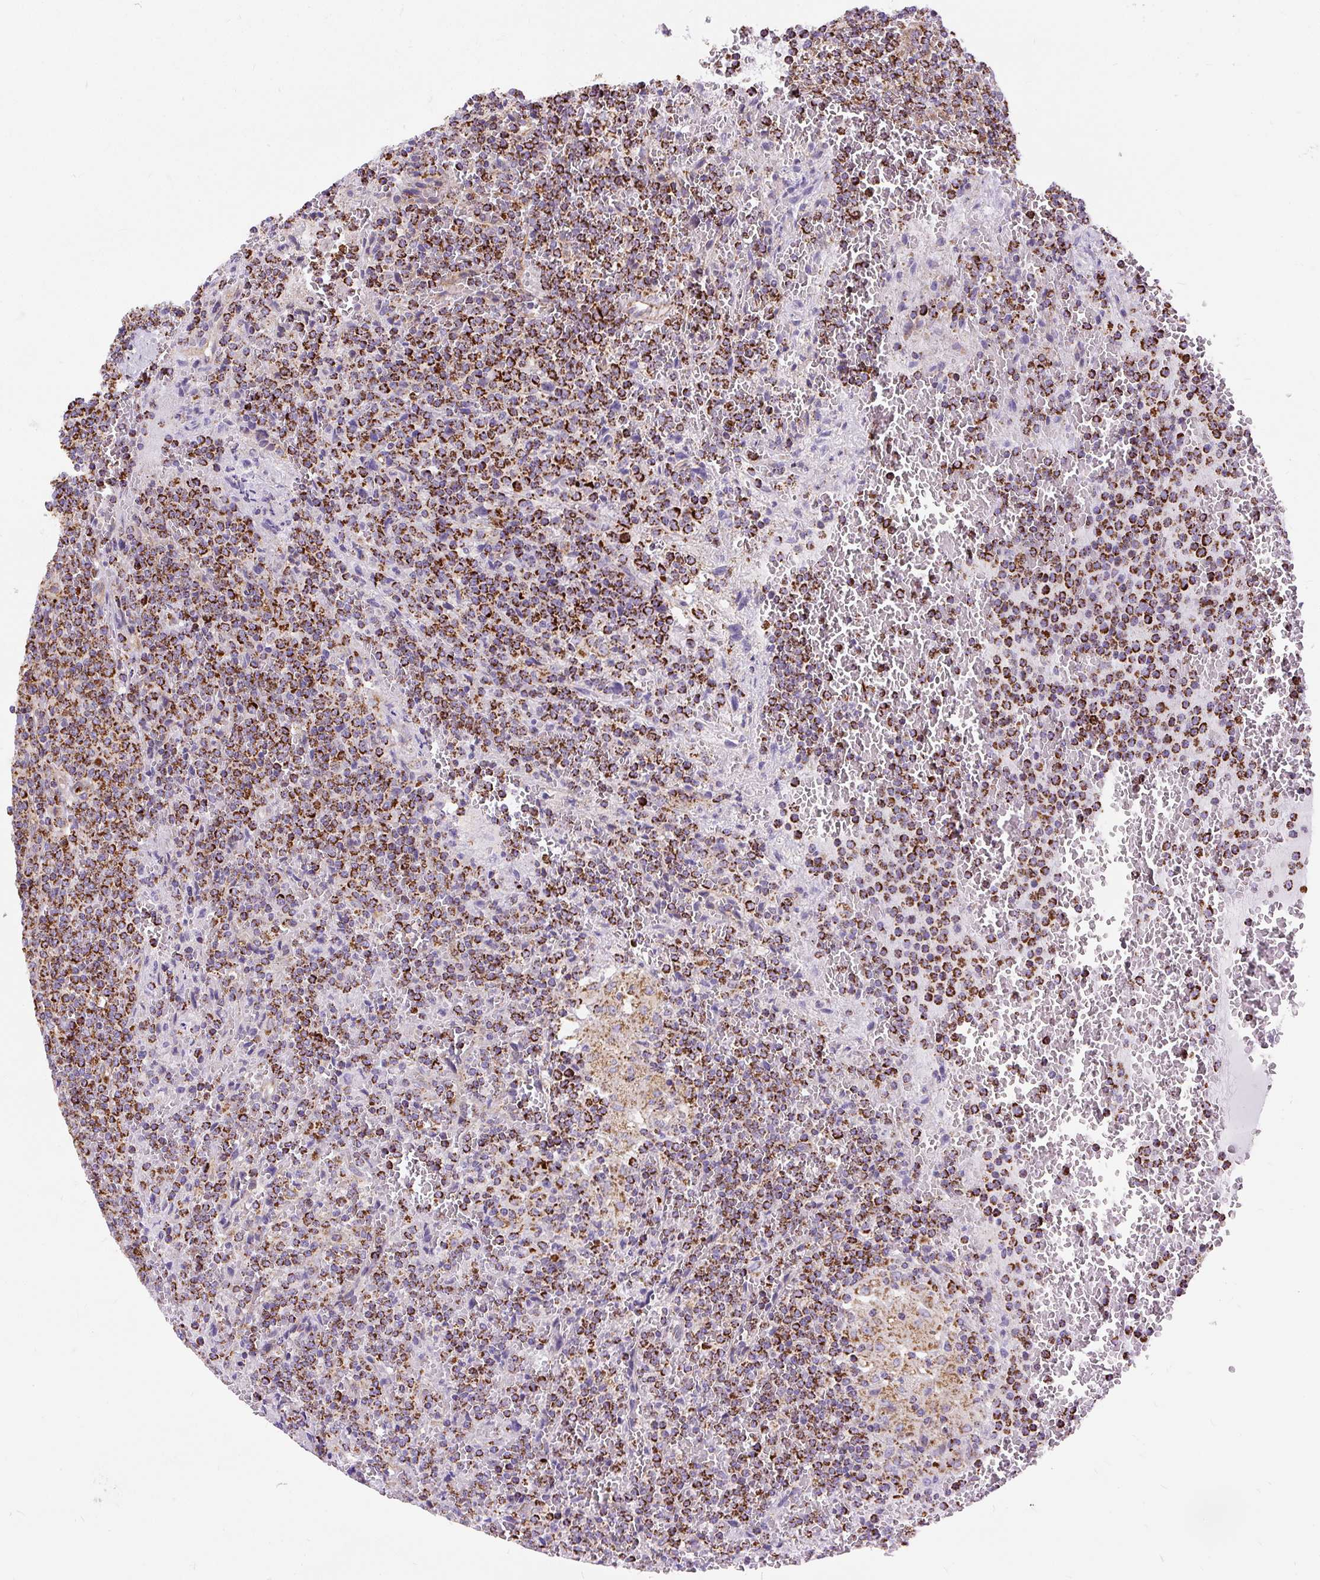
{"staining": {"intensity": "strong", "quantity": ">75%", "location": "cytoplasmic/membranous"}, "tissue": "lymphoma", "cell_type": "Tumor cells", "image_type": "cancer", "snomed": [{"axis": "morphology", "description": "Malignant lymphoma, non-Hodgkin's type, Low grade"}, {"axis": "topography", "description": "Spleen"}], "caption": "The histopathology image shows a brown stain indicating the presence of a protein in the cytoplasmic/membranous of tumor cells in malignant lymphoma, non-Hodgkin's type (low-grade).", "gene": "CEP290", "patient": {"sex": "female", "age": 19}}